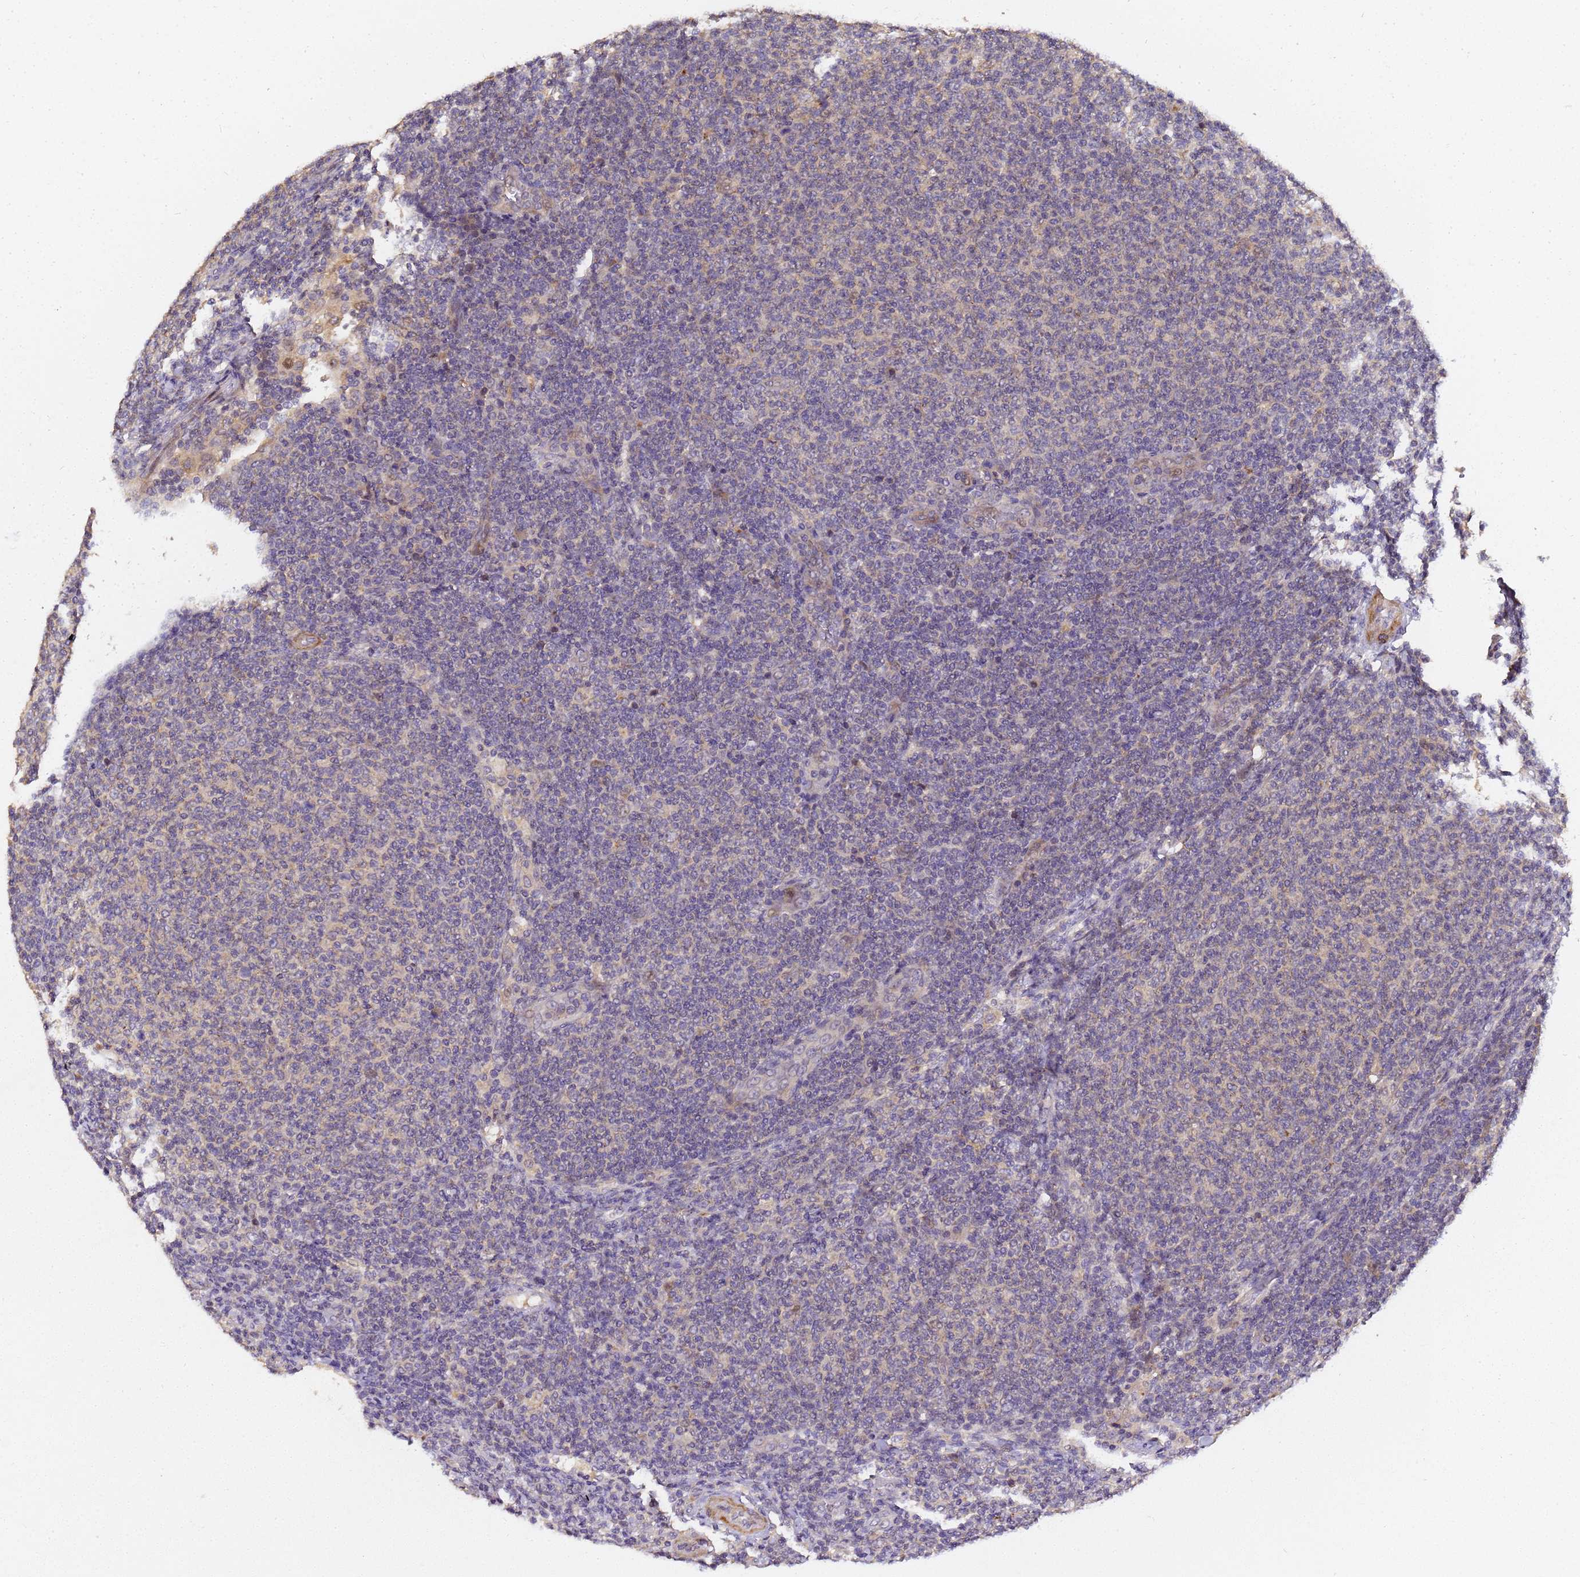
{"staining": {"intensity": "weak", "quantity": "<25%", "location": "cytoplasmic/membranous"}, "tissue": "lymphoma", "cell_type": "Tumor cells", "image_type": "cancer", "snomed": [{"axis": "morphology", "description": "Malignant lymphoma, non-Hodgkin's type, Low grade"}, {"axis": "topography", "description": "Lymph node"}], "caption": "Tumor cells are negative for brown protein staining in lymphoma.", "gene": "LGI4", "patient": {"sex": "male", "age": 66}}